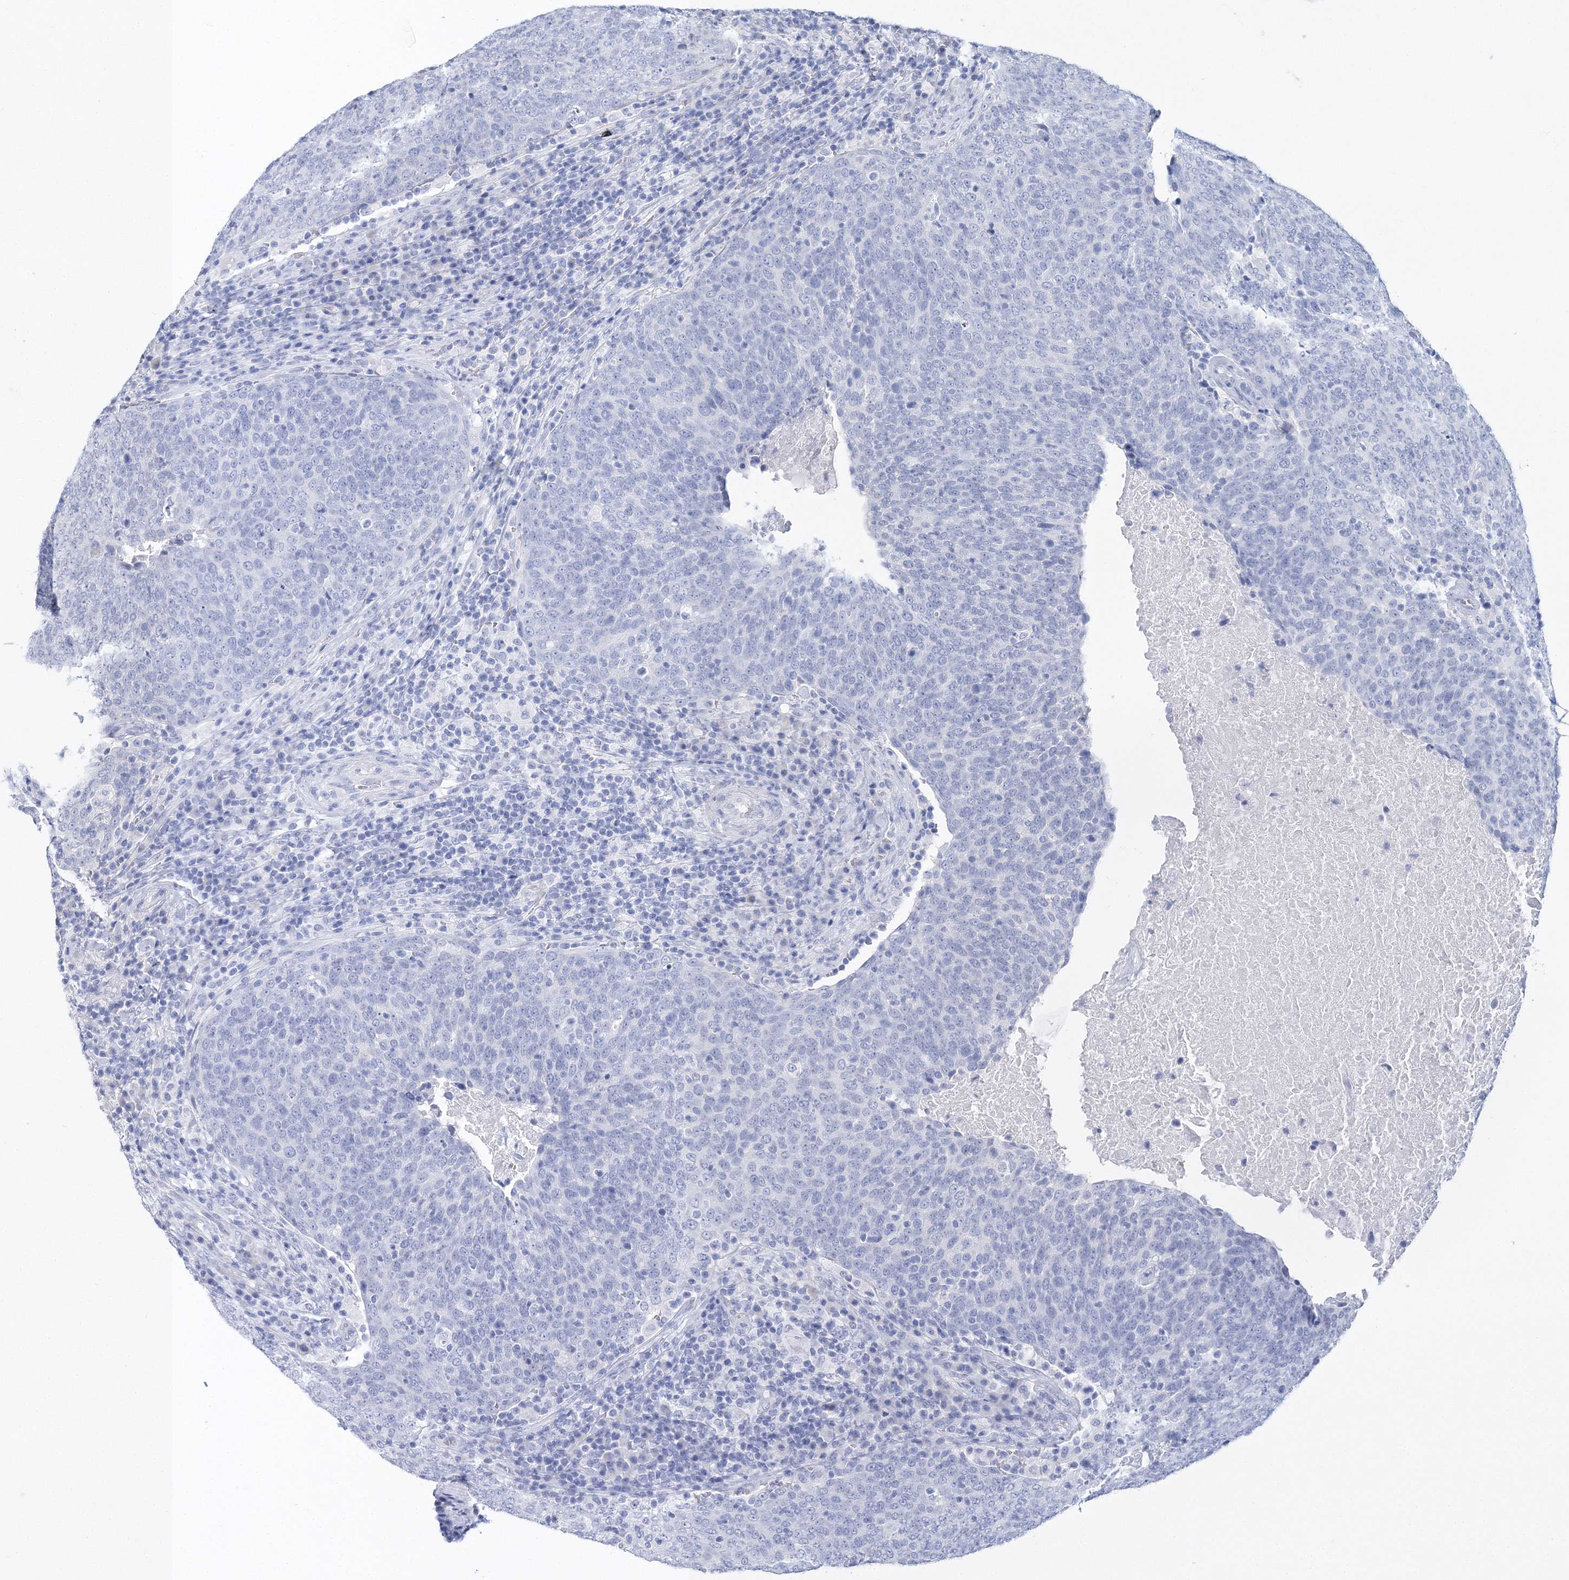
{"staining": {"intensity": "negative", "quantity": "none", "location": "none"}, "tissue": "head and neck cancer", "cell_type": "Tumor cells", "image_type": "cancer", "snomed": [{"axis": "morphology", "description": "Squamous cell carcinoma, NOS"}, {"axis": "morphology", "description": "Squamous cell carcinoma, metastatic, NOS"}, {"axis": "topography", "description": "Lymph node"}, {"axis": "topography", "description": "Head-Neck"}], "caption": "A high-resolution micrograph shows immunohistochemistry (IHC) staining of metastatic squamous cell carcinoma (head and neck), which displays no significant staining in tumor cells.", "gene": "MYOZ2", "patient": {"sex": "male", "age": 62}}